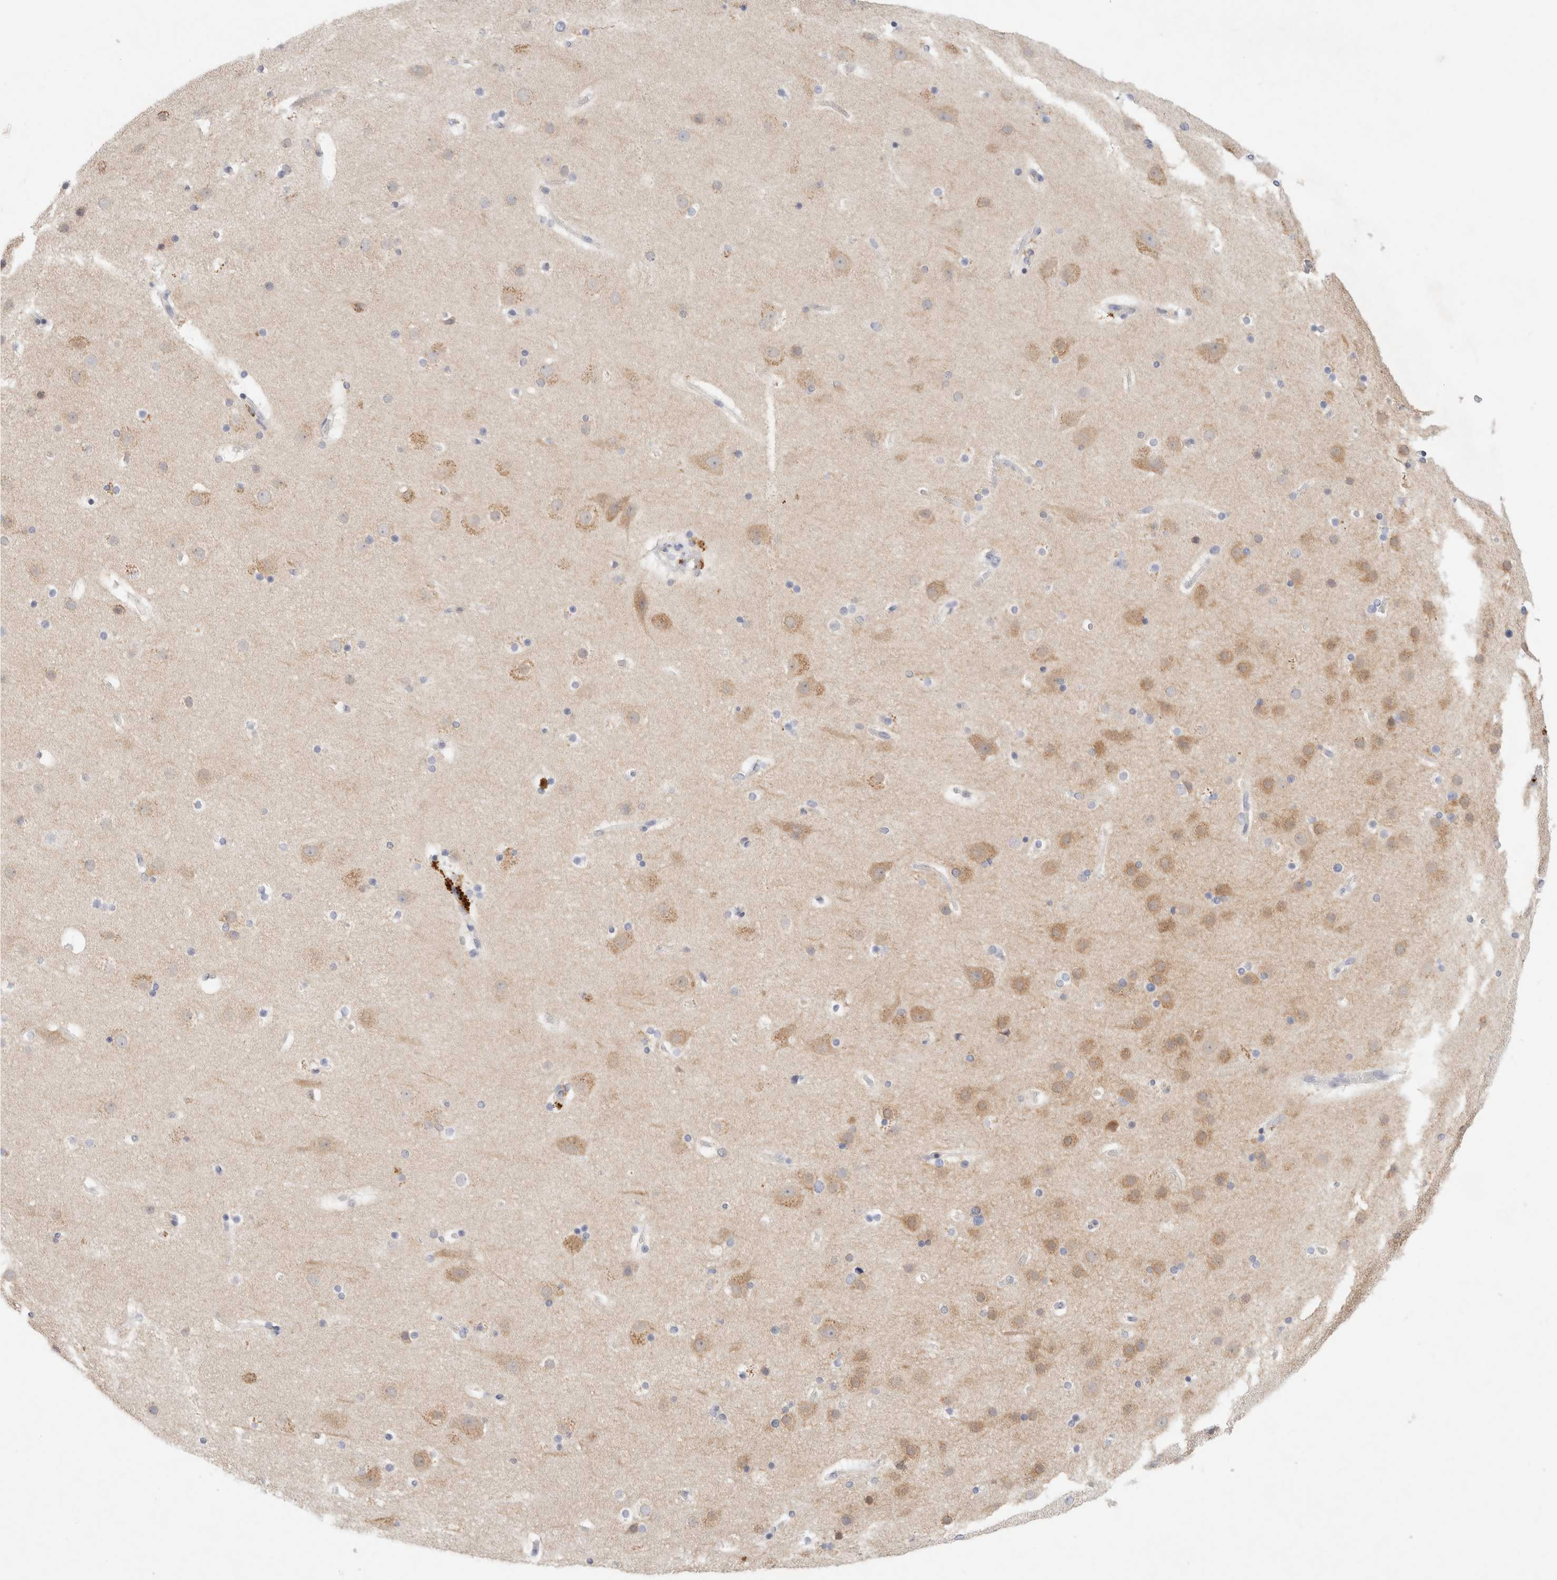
{"staining": {"intensity": "negative", "quantity": "none", "location": "none"}, "tissue": "cerebral cortex", "cell_type": "Endothelial cells", "image_type": "normal", "snomed": [{"axis": "morphology", "description": "Normal tissue, NOS"}, {"axis": "topography", "description": "Cerebral cortex"}], "caption": "This is an IHC histopathology image of normal human cerebral cortex. There is no staining in endothelial cells.", "gene": "MPP2", "patient": {"sex": "male", "age": 57}}